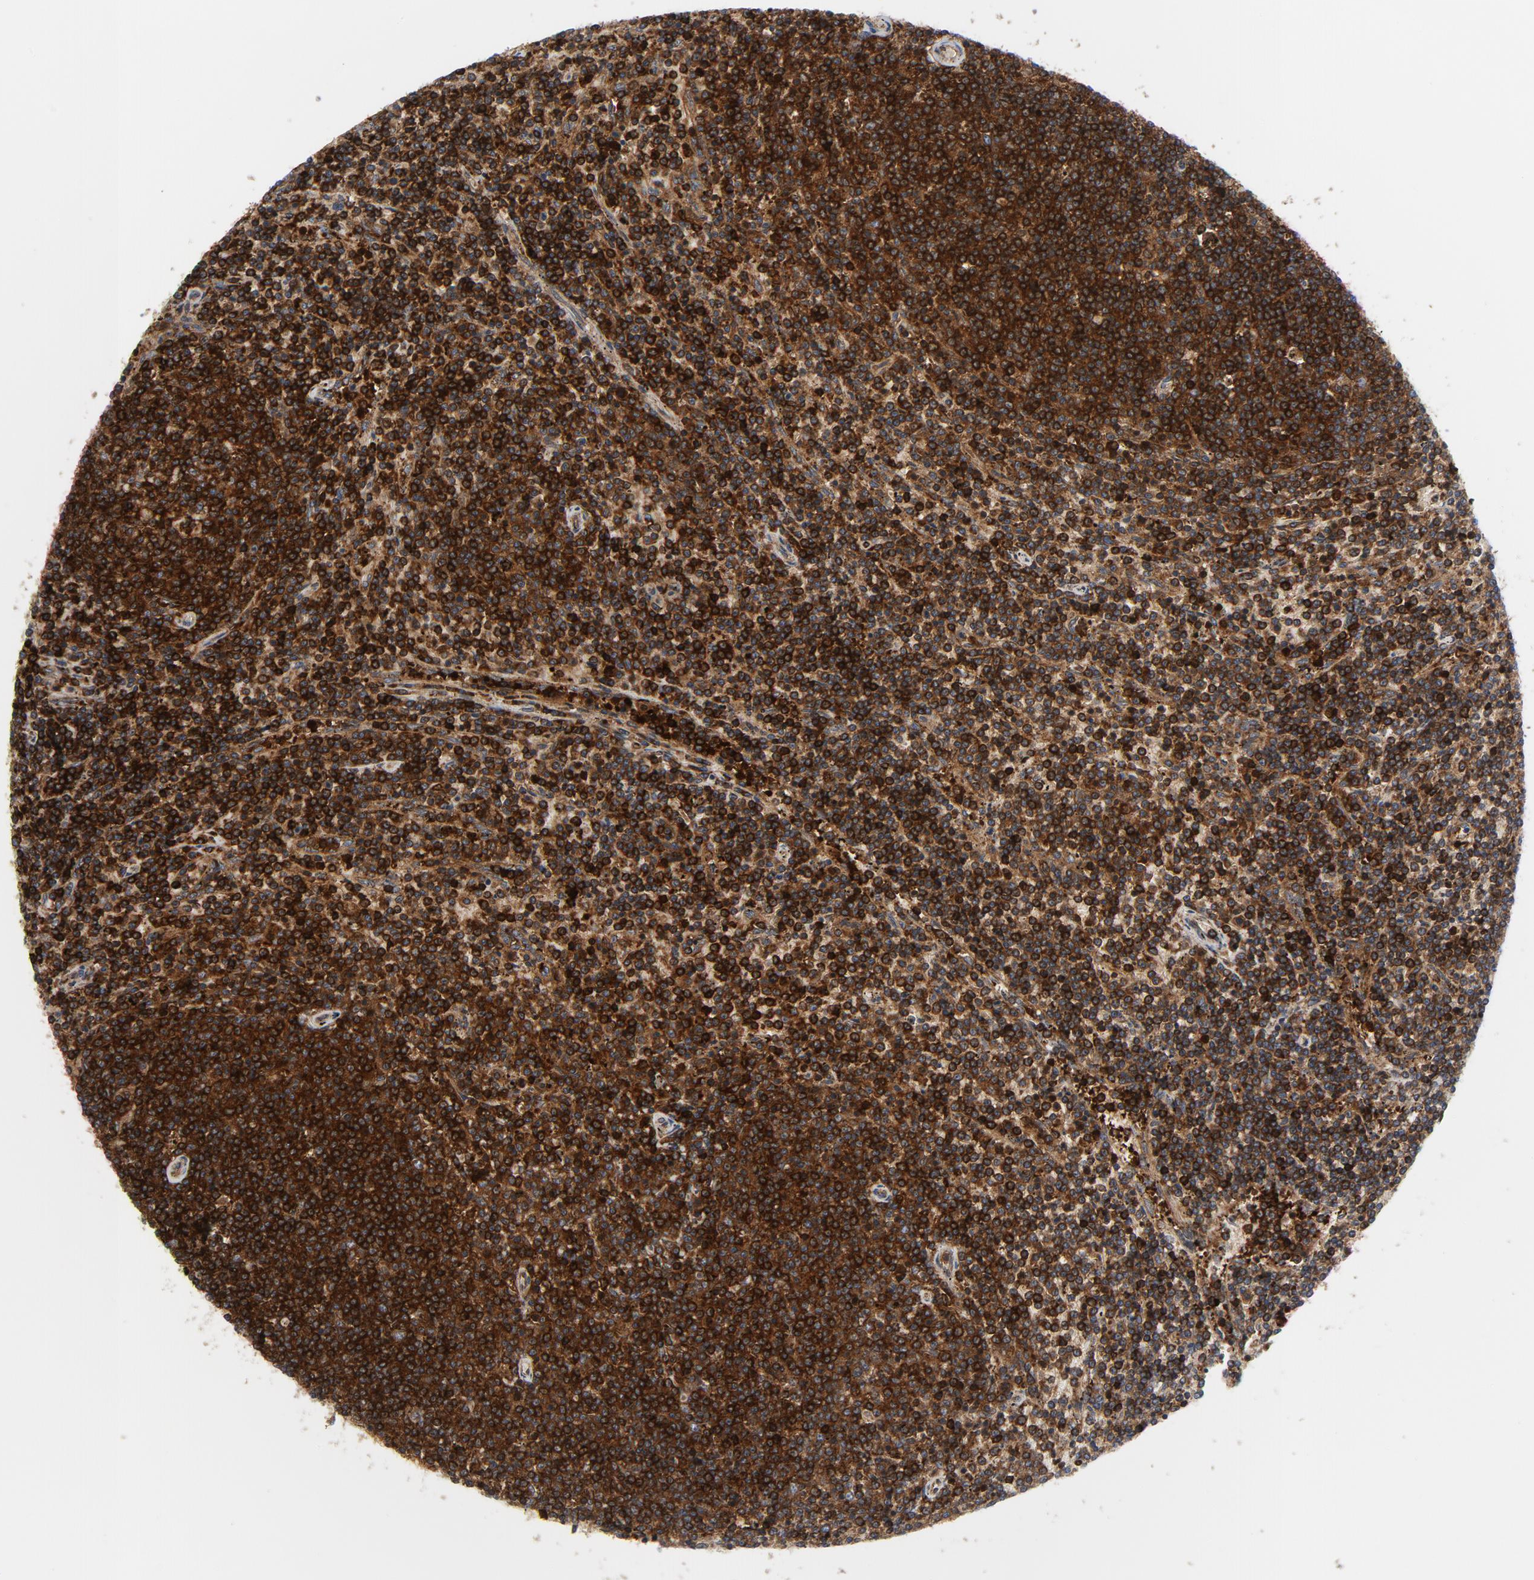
{"staining": {"intensity": "strong", "quantity": ">75%", "location": "cytoplasmic/membranous"}, "tissue": "lymphoma", "cell_type": "Tumor cells", "image_type": "cancer", "snomed": [{"axis": "morphology", "description": "Malignant lymphoma, non-Hodgkin's type, Low grade"}, {"axis": "topography", "description": "Spleen"}], "caption": "Tumor cells exhibit high levels of strong cytoplasmic/membranous expression in approximately >75% of cells in malignant lymphoma, non-Hodgkin's type (low-grade).", "gene": "YES1", "patient": {"sex": "female", "age": 50}}